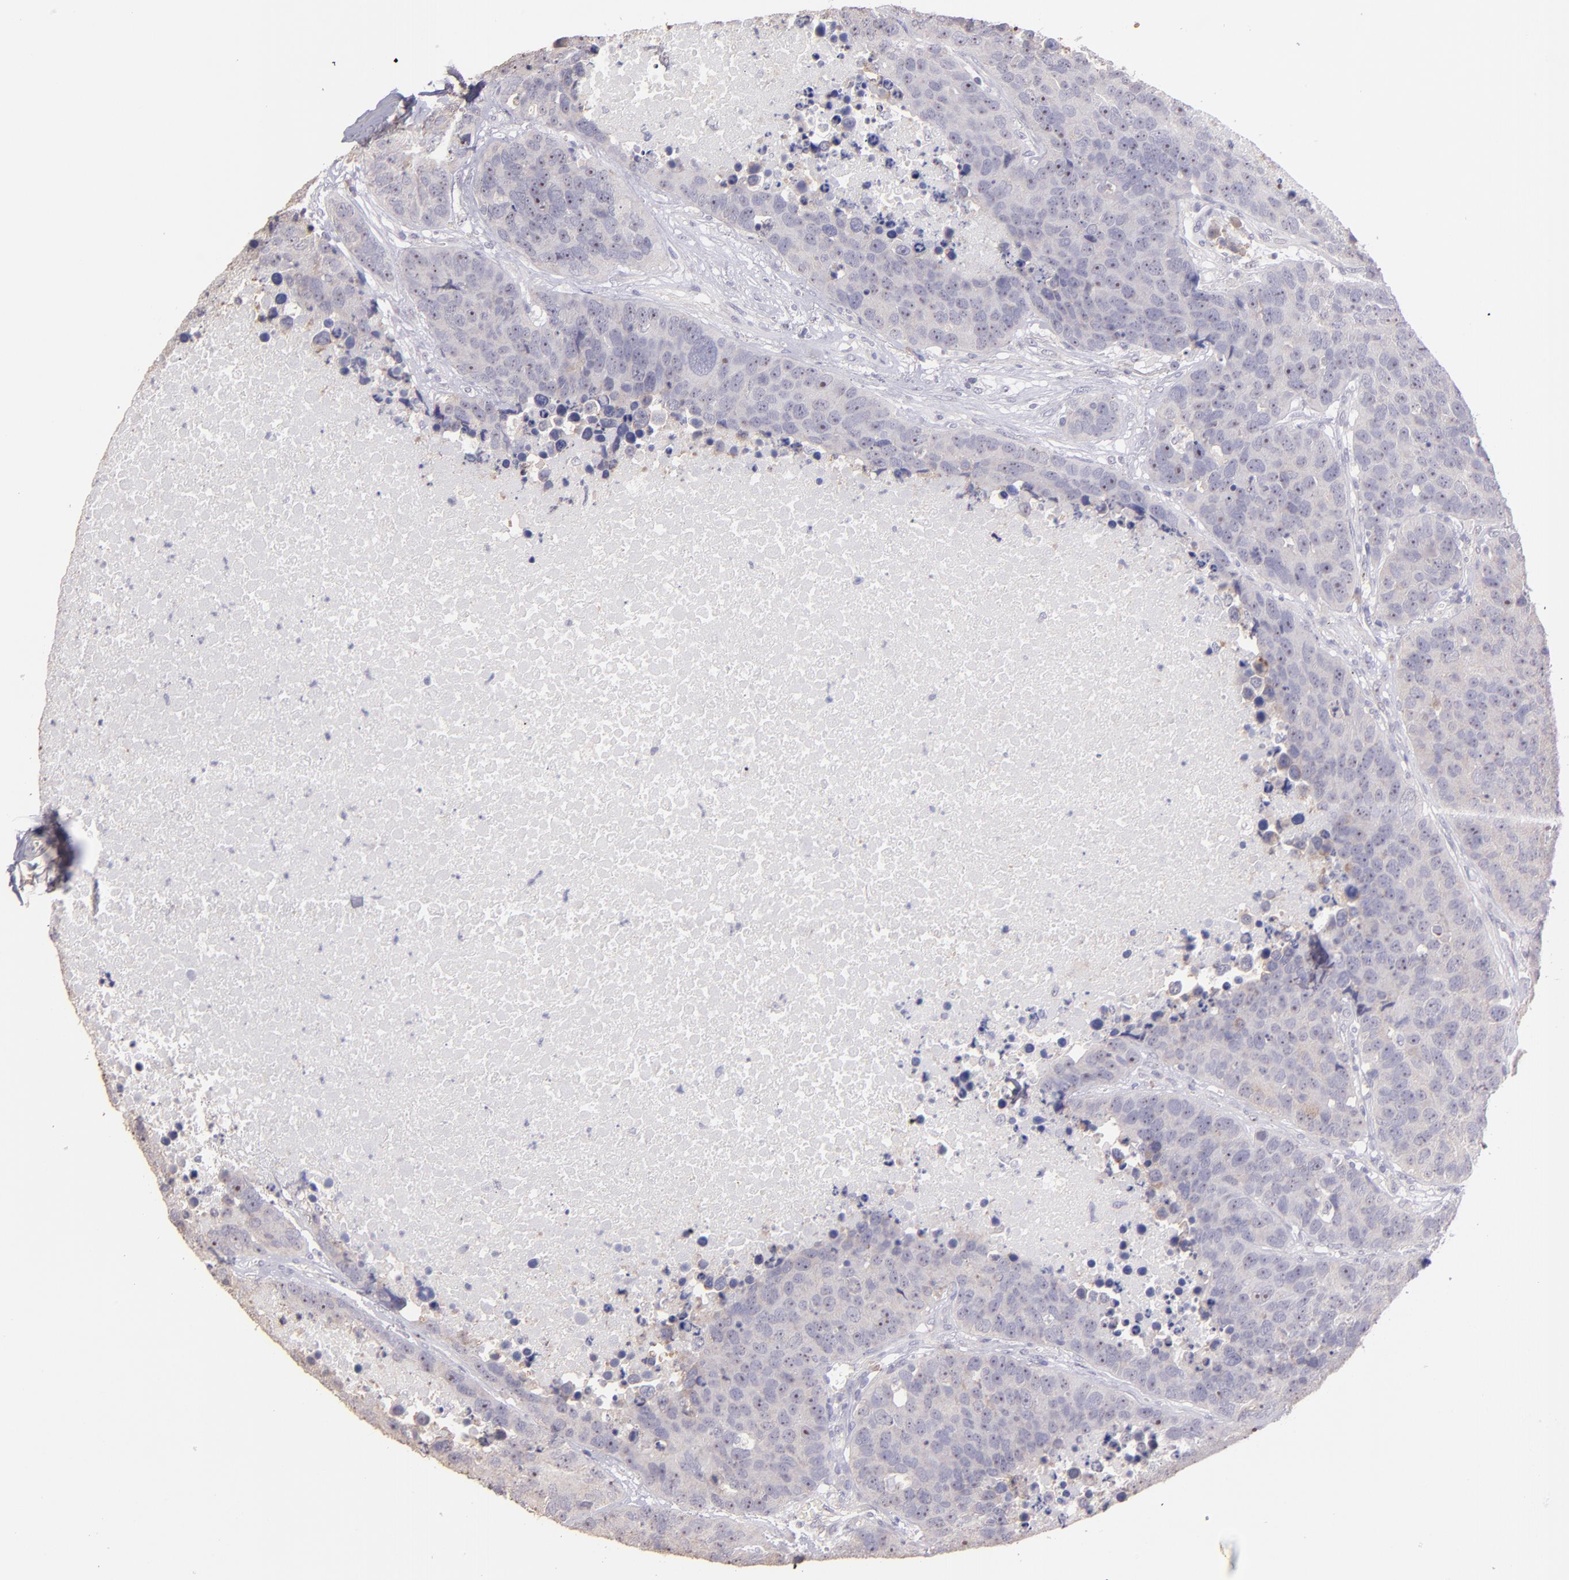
{"staining": {"intensity": "weak", "quantity": "<25%", "location": "cytoplasmic/membranous"}, "tissue": "carcinoid", "cell_type": "Tumor cells", "image_type": "cancer", "snomed": [{"axis": "morphology", "description": "Carcinoid, malignant, NOS"}, {"axis": "topography", "description": "Lung"}], "caption": "High magnification brightfield microscopy of carcinoid (malignant) stained with DAB (3,3'-diaminobenzidine) (brown) and counterstained with hematoxylin (blue): tumor cells show no significant staining. (Immunohistochemistry, brightfield microscopy, high magnification).", "gene": "PAPPA", "patient": {"sex": "male", "age": 60}}